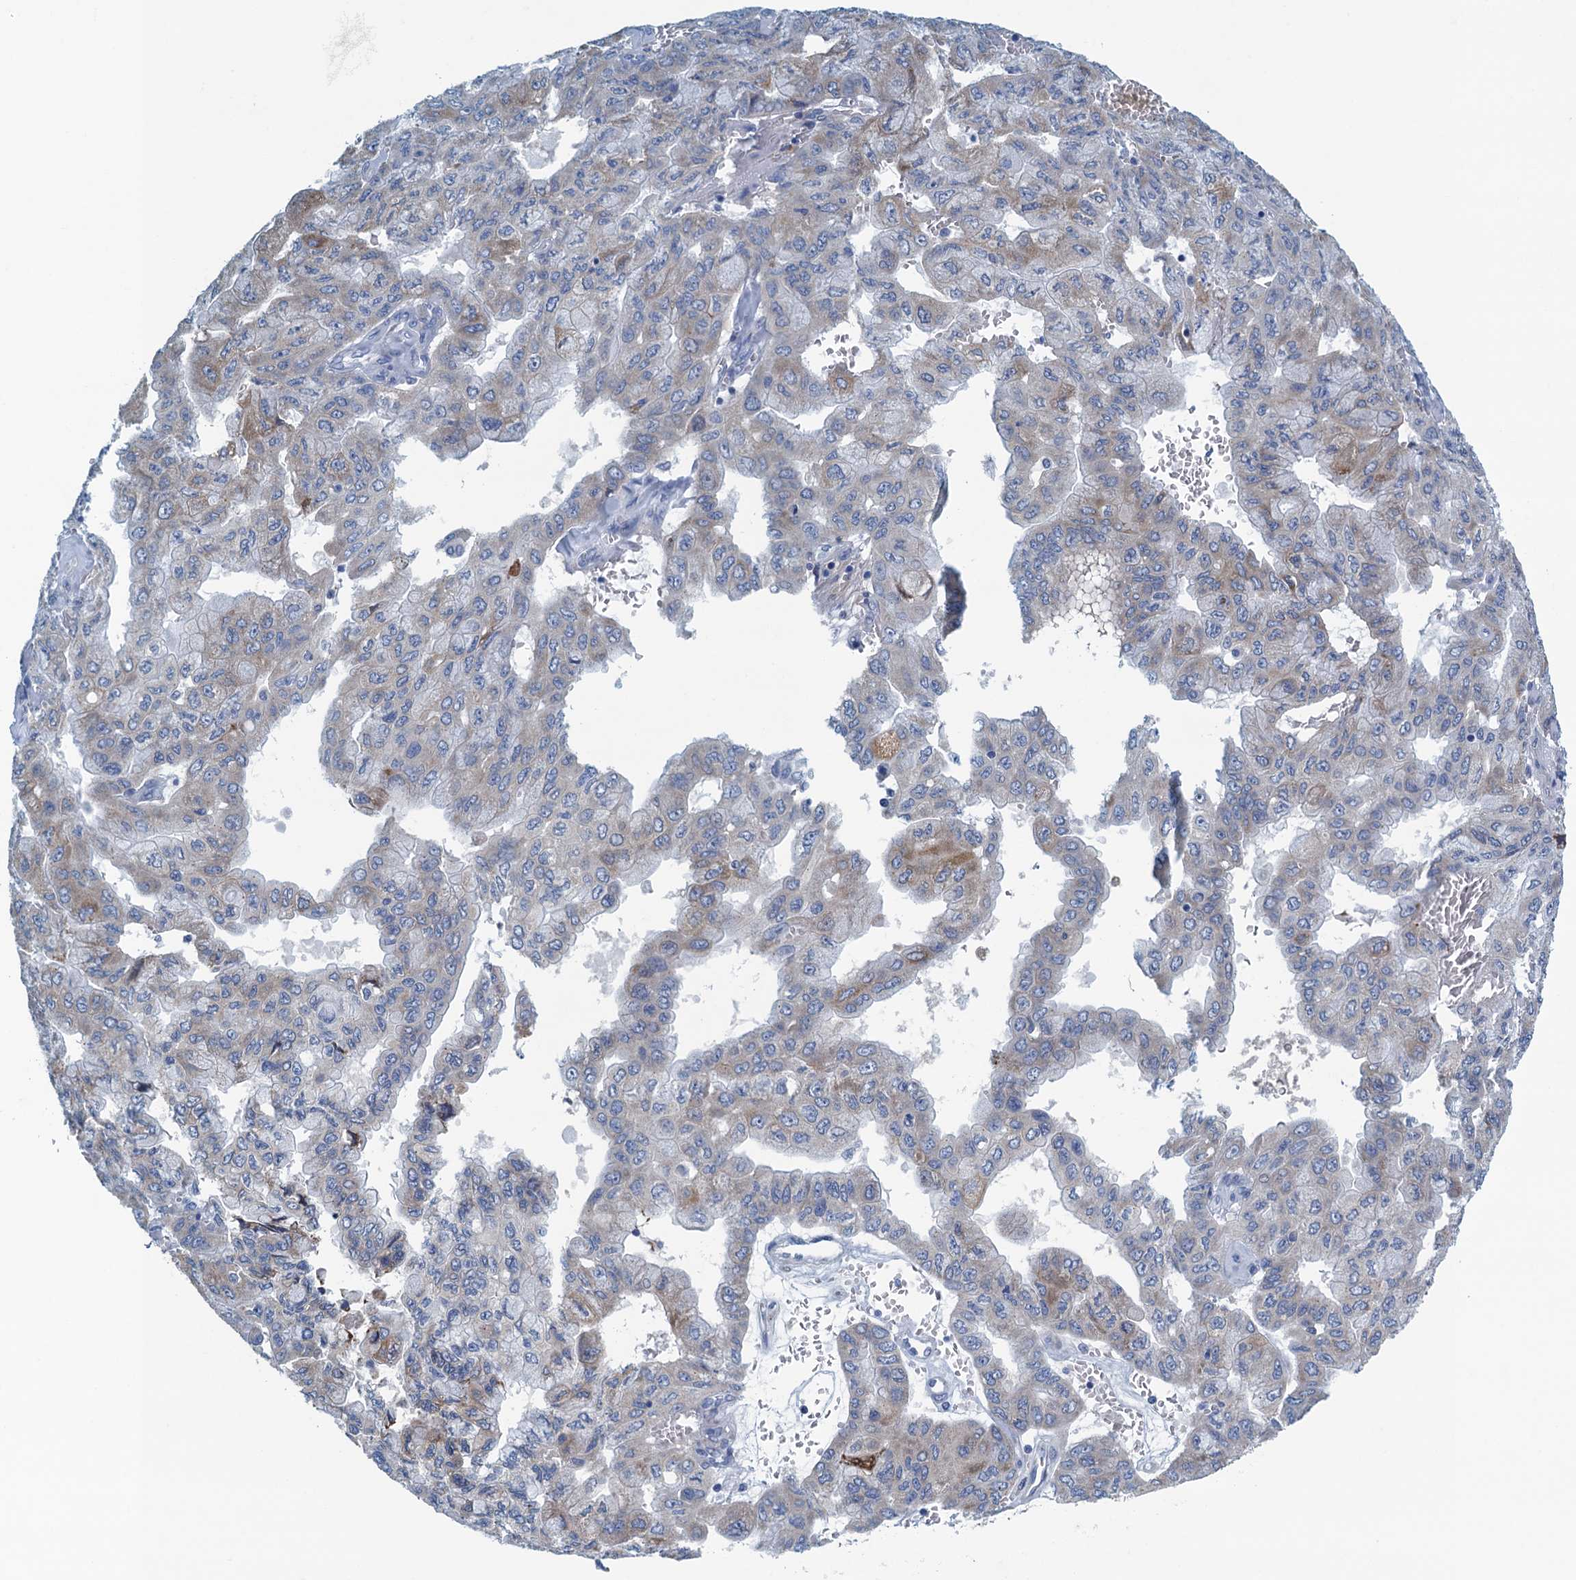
{"staining": {"intensity": "weak", "quantity": "<25%", "location": "cytoplasmic/membranous"}, "tissue": "pancreatic cancer", "cell_type": "Tumor cells", "image_type": "cancer", "snomed": [{"axis": "morphology", "description": "Adenocarcinoma, NOS"}, {"axis": "topography", "description": "Pancreas"}], "caption": "Immunohistochemistry (IHC) image of neoplastic tissue: human pancreatic cancer (adenocarcinoma) stained with DAB demonstrates no significant protein expression in tumor cells. (DAB (3,3'-diaminobenzidine) IHC visualized using brightfield microscopy, high magnification).", "gene": "C10orf88", "patient": {"sex": "male", "age": 51}}